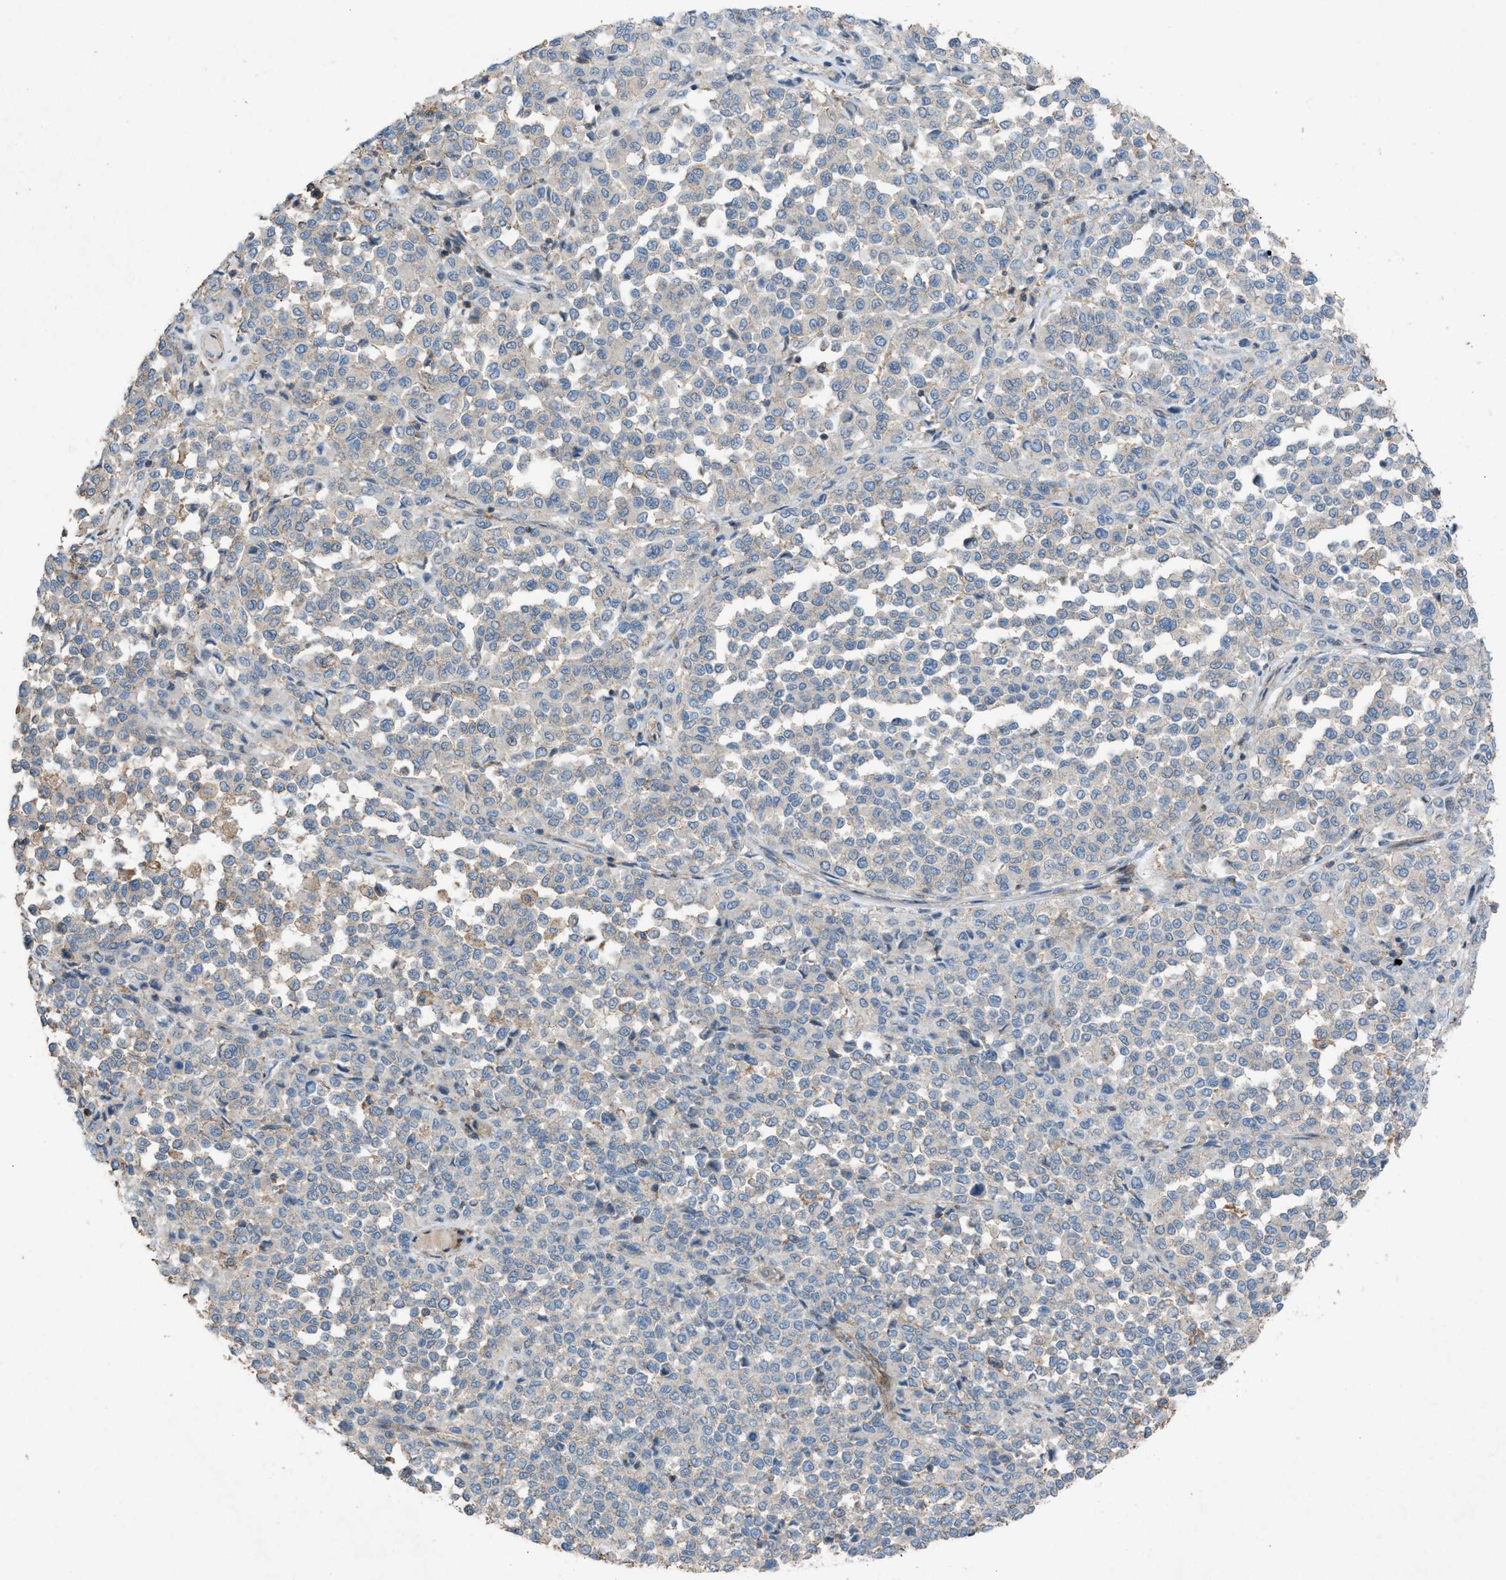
{"staining": {"intensity": "weak", "quantity": "<25%", "location": "cytoplasmic/membranous"}, "tissue": "melanoma", "cell_type": "Tumor cells", "image_type": "cancer", "snomed": [{"axis": "morphology", "description": "Malignant melanoma, Metastatic site"}, {"axis": "topography", "description": "Pancreas"}], "caption": "Immunohistochemical staining of human melanoma exhibits no significant expression in tumor cells.", "gene": "NCK2", "patient": {"sex": "female", "age": 30}}